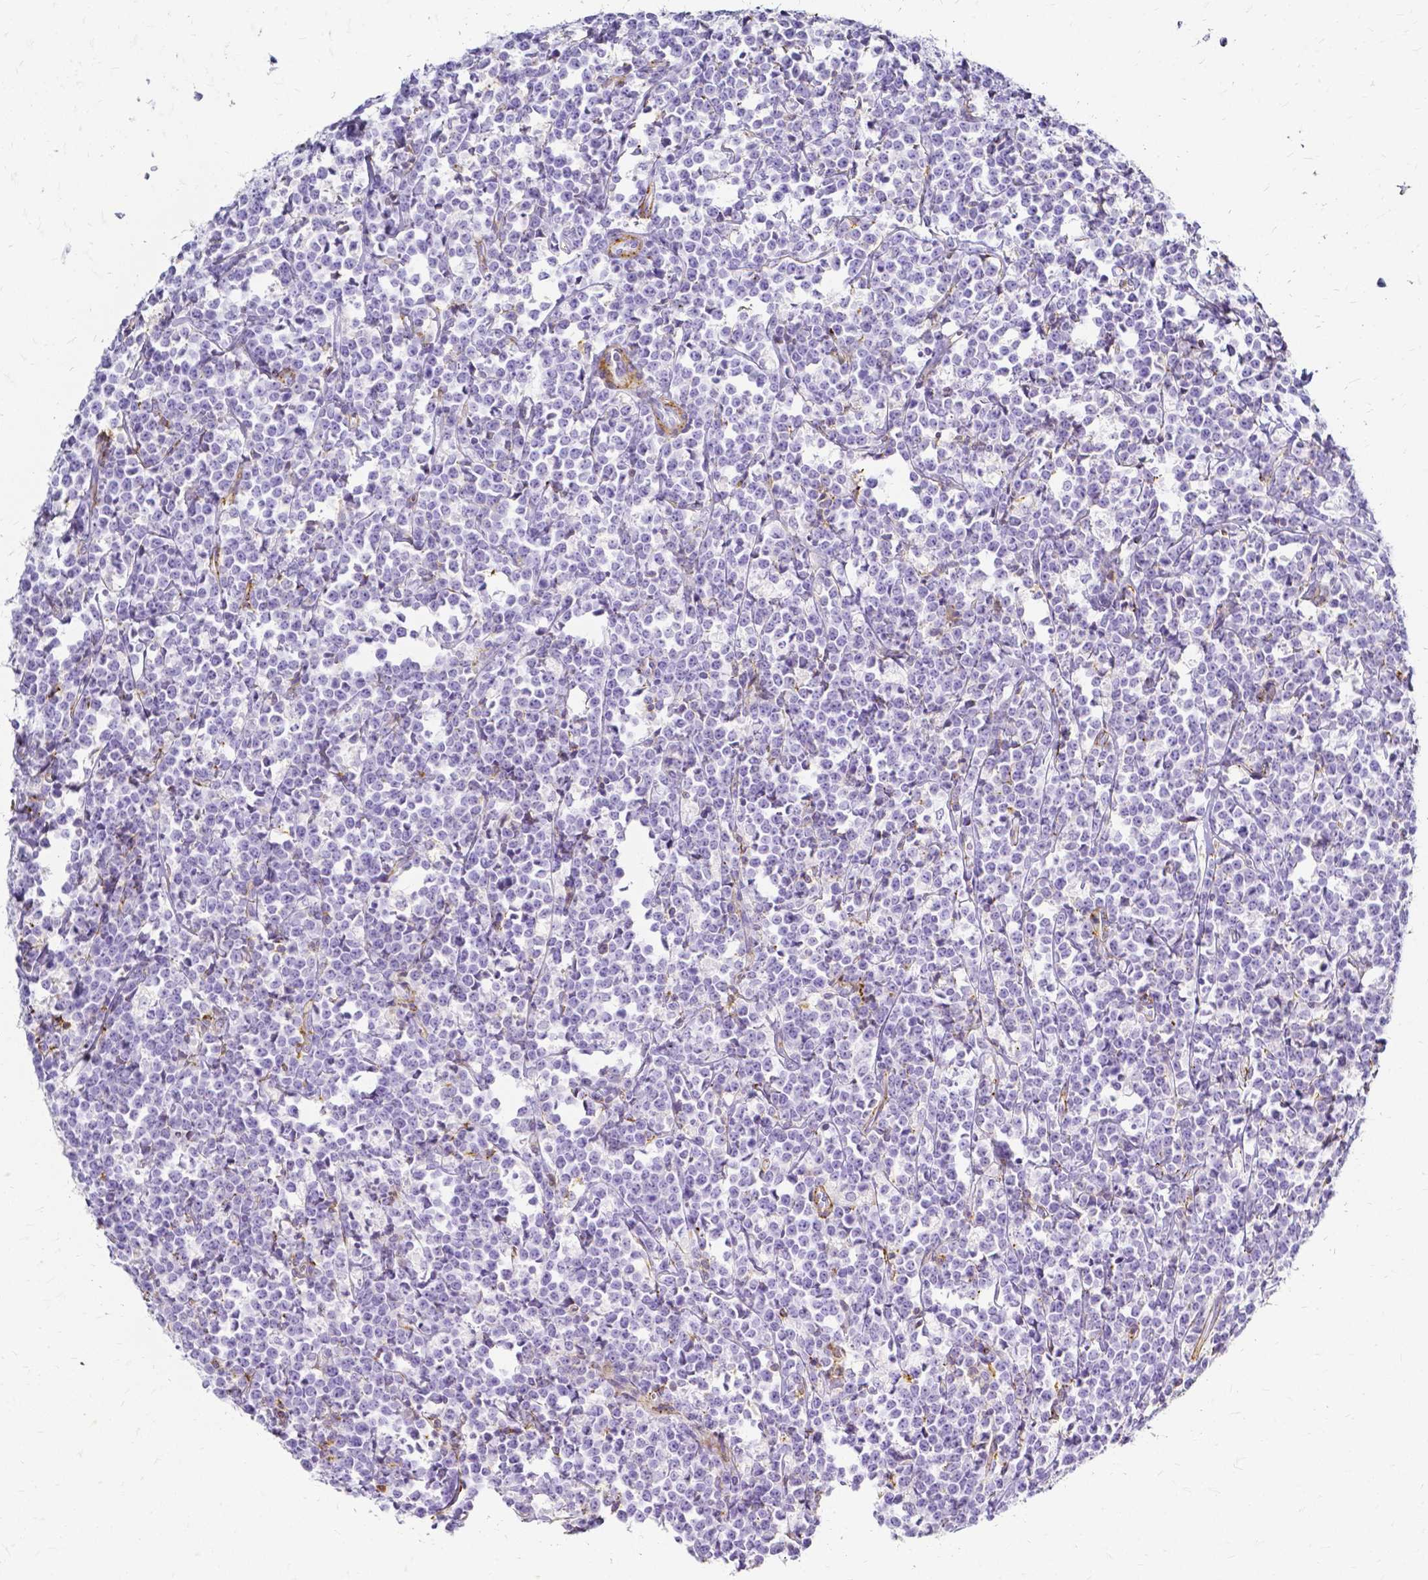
{"staining": {"intensity": "negative", "quantity": "none", "location": "none"}, "tissue": "lymphoma", "cell_type": "Tumor cells", "image_type": "cancer", "snomed": [{"axis": "morphology", "description": "Malignant lymphoma, non-Hodgkin's type, High grade"}, {"axis": "topography", "description": "Small intestine"}], "caption": "Immunohistochemistry photomicrograph of human lymphoma stained for a protein (brown), which shows no staining in tumor cells.", "gene": "HSPA12A", "patient": {"sex": "female", "age": 56}}